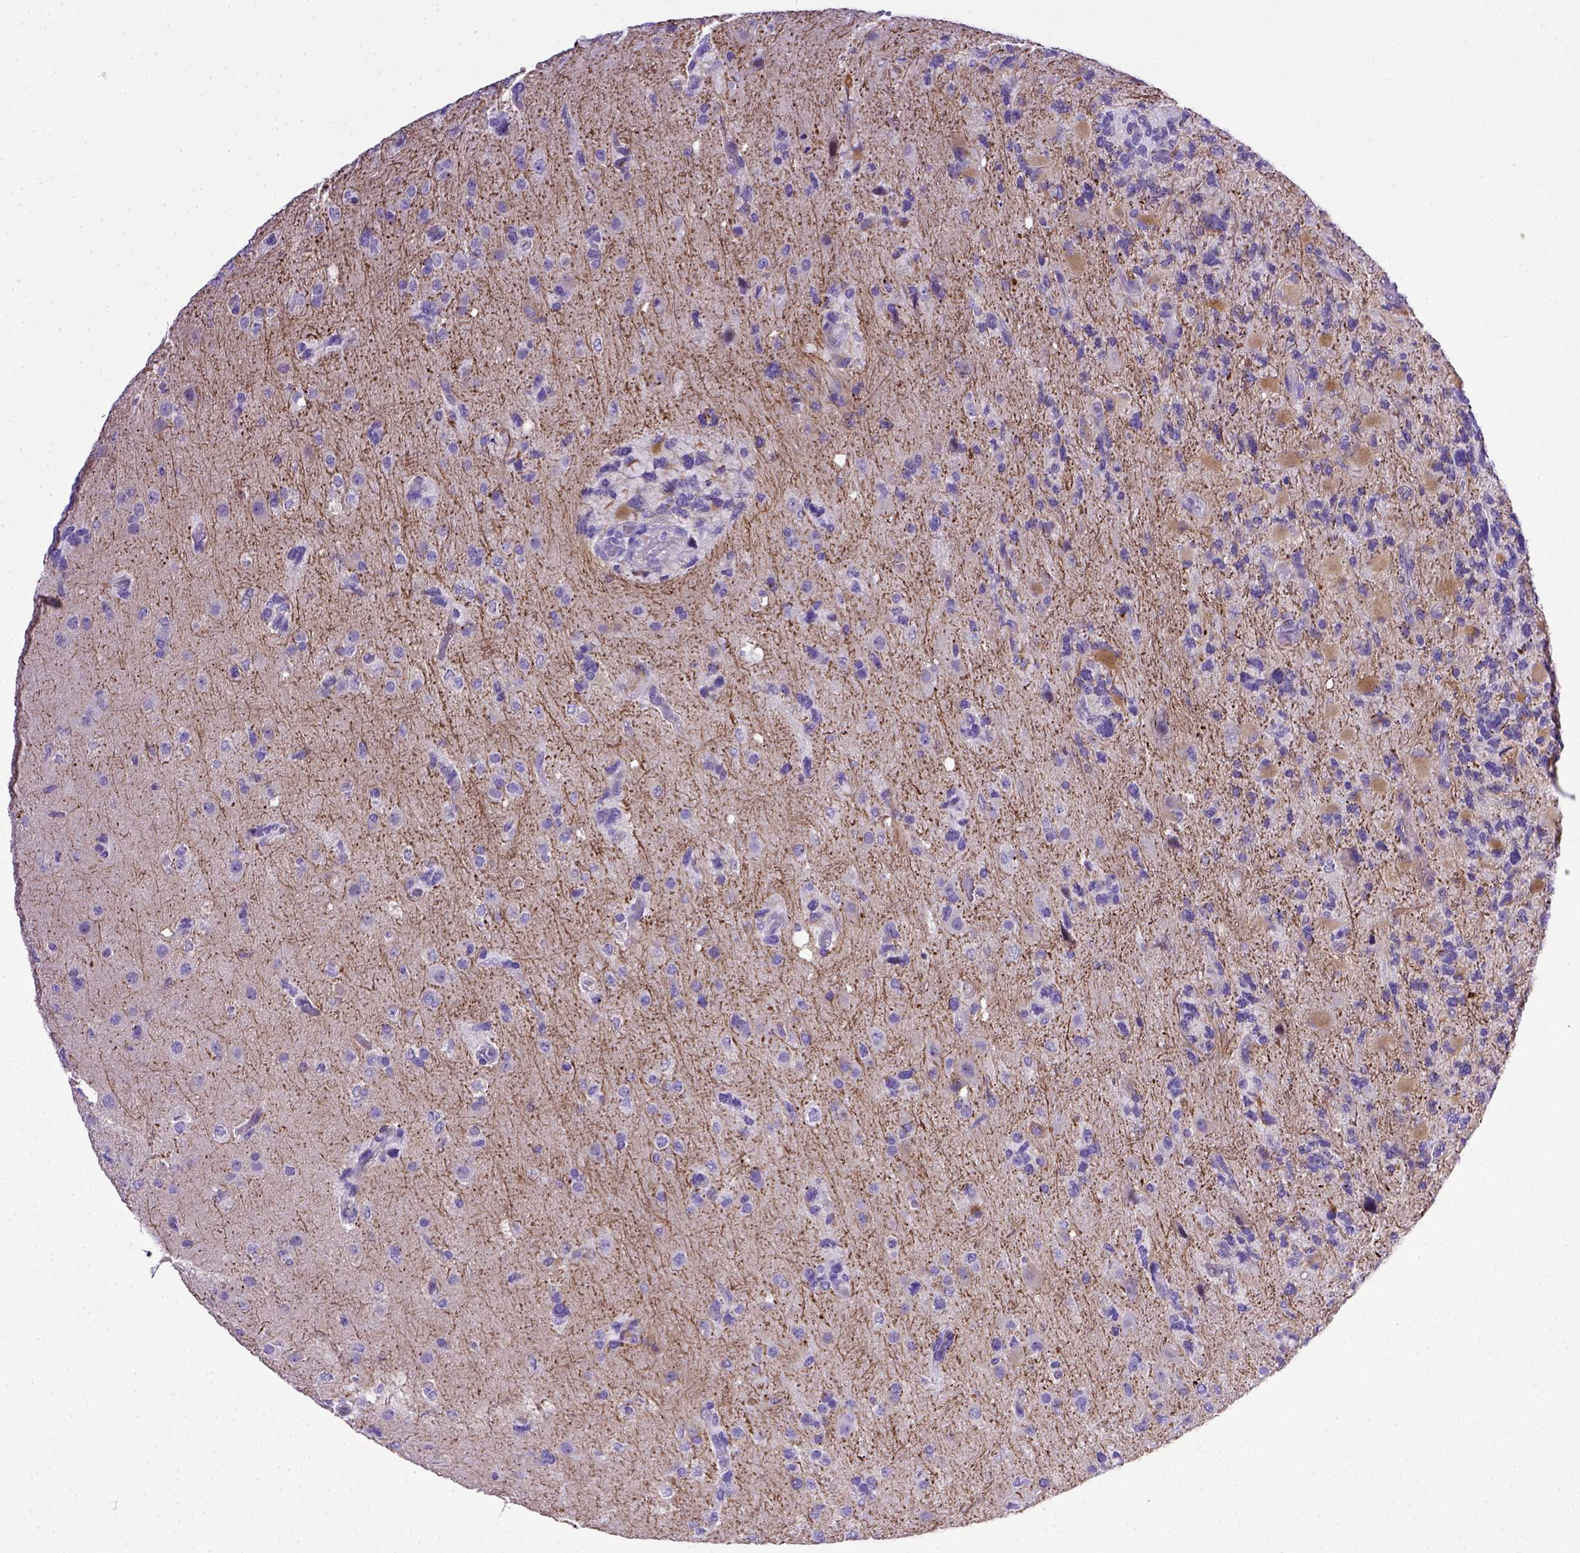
{"staining": {"intensity": "negative", "quantity": "none", "location": "none"}, "tissue": "glioma", "cell_type": "Tumor cells", "image_type": "cancer", "snomed": [{"axis": "morphology", "description": "Glioma, malignant, High grade"}, {"axis": "topography", "description": "Brain"}], "caption": "Immunohistochemical staining of human malignant high-grade glioma displays no significant staining in tumor cells.", "gene": "ADAM12", "patient": {"sex": "female", "age": 71}}